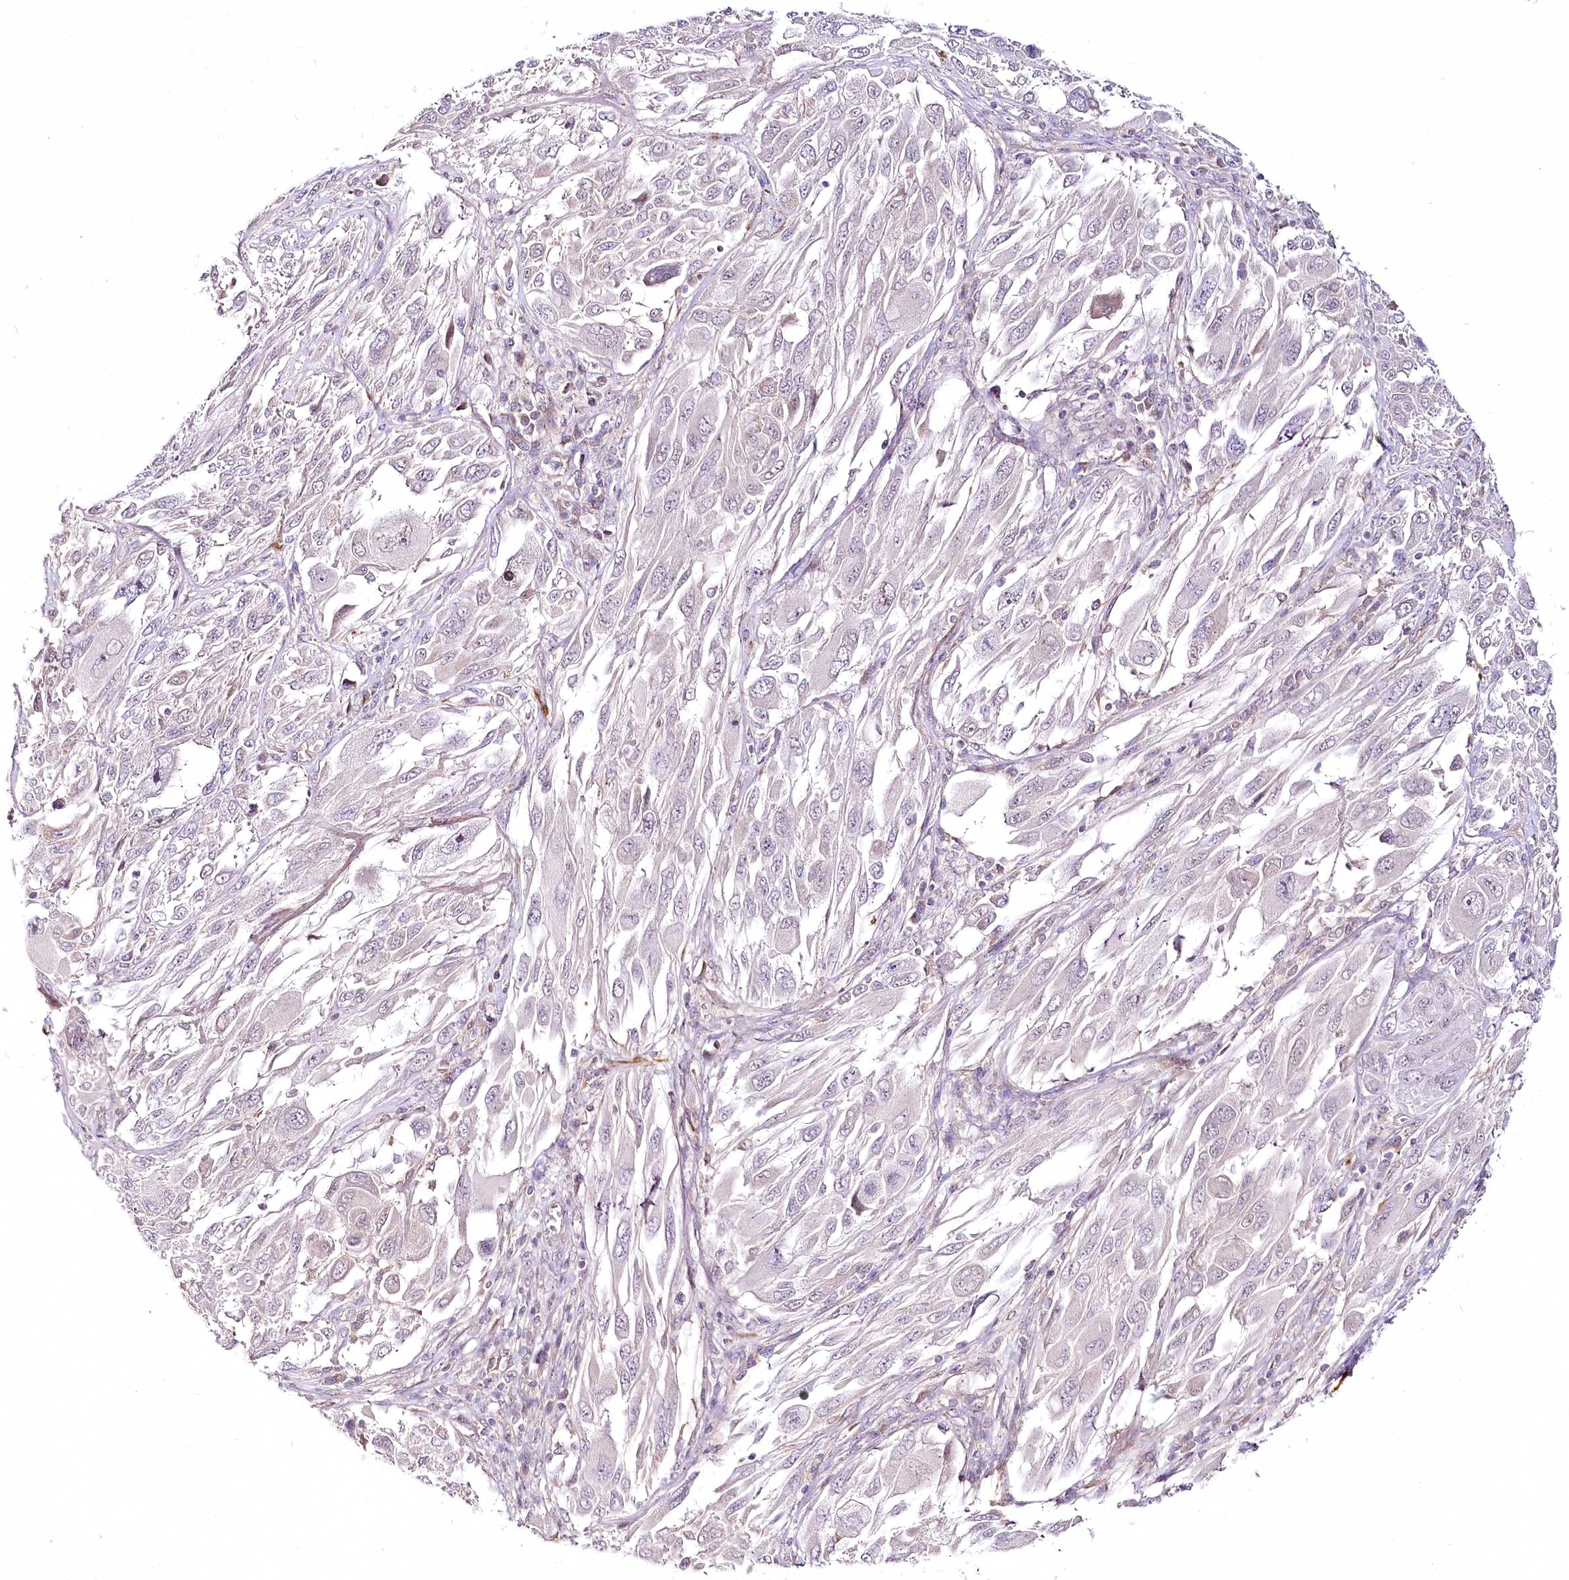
{"staining": {"intensity": "negative", "quantity": "none", "location": "none"}, "tissue": "melanoma", "cell_type": "Tumor cells", "image_type": "cancer", "snomed": [{"axis": "morphology", "description": "Malignant melanoma, NOS"}, {"axis": "topography", "description": "Skin"}], "caption": "Image shows no protein staining in tumor cells of melanoma tissue. The staining is performed using DAB (3,3'-diaminobenzidine) brown chromogen with nuclei counter-stained in using hematoxylin.", "gene": "VWA5A", "patient": {"sex": "female", "age": 91}}